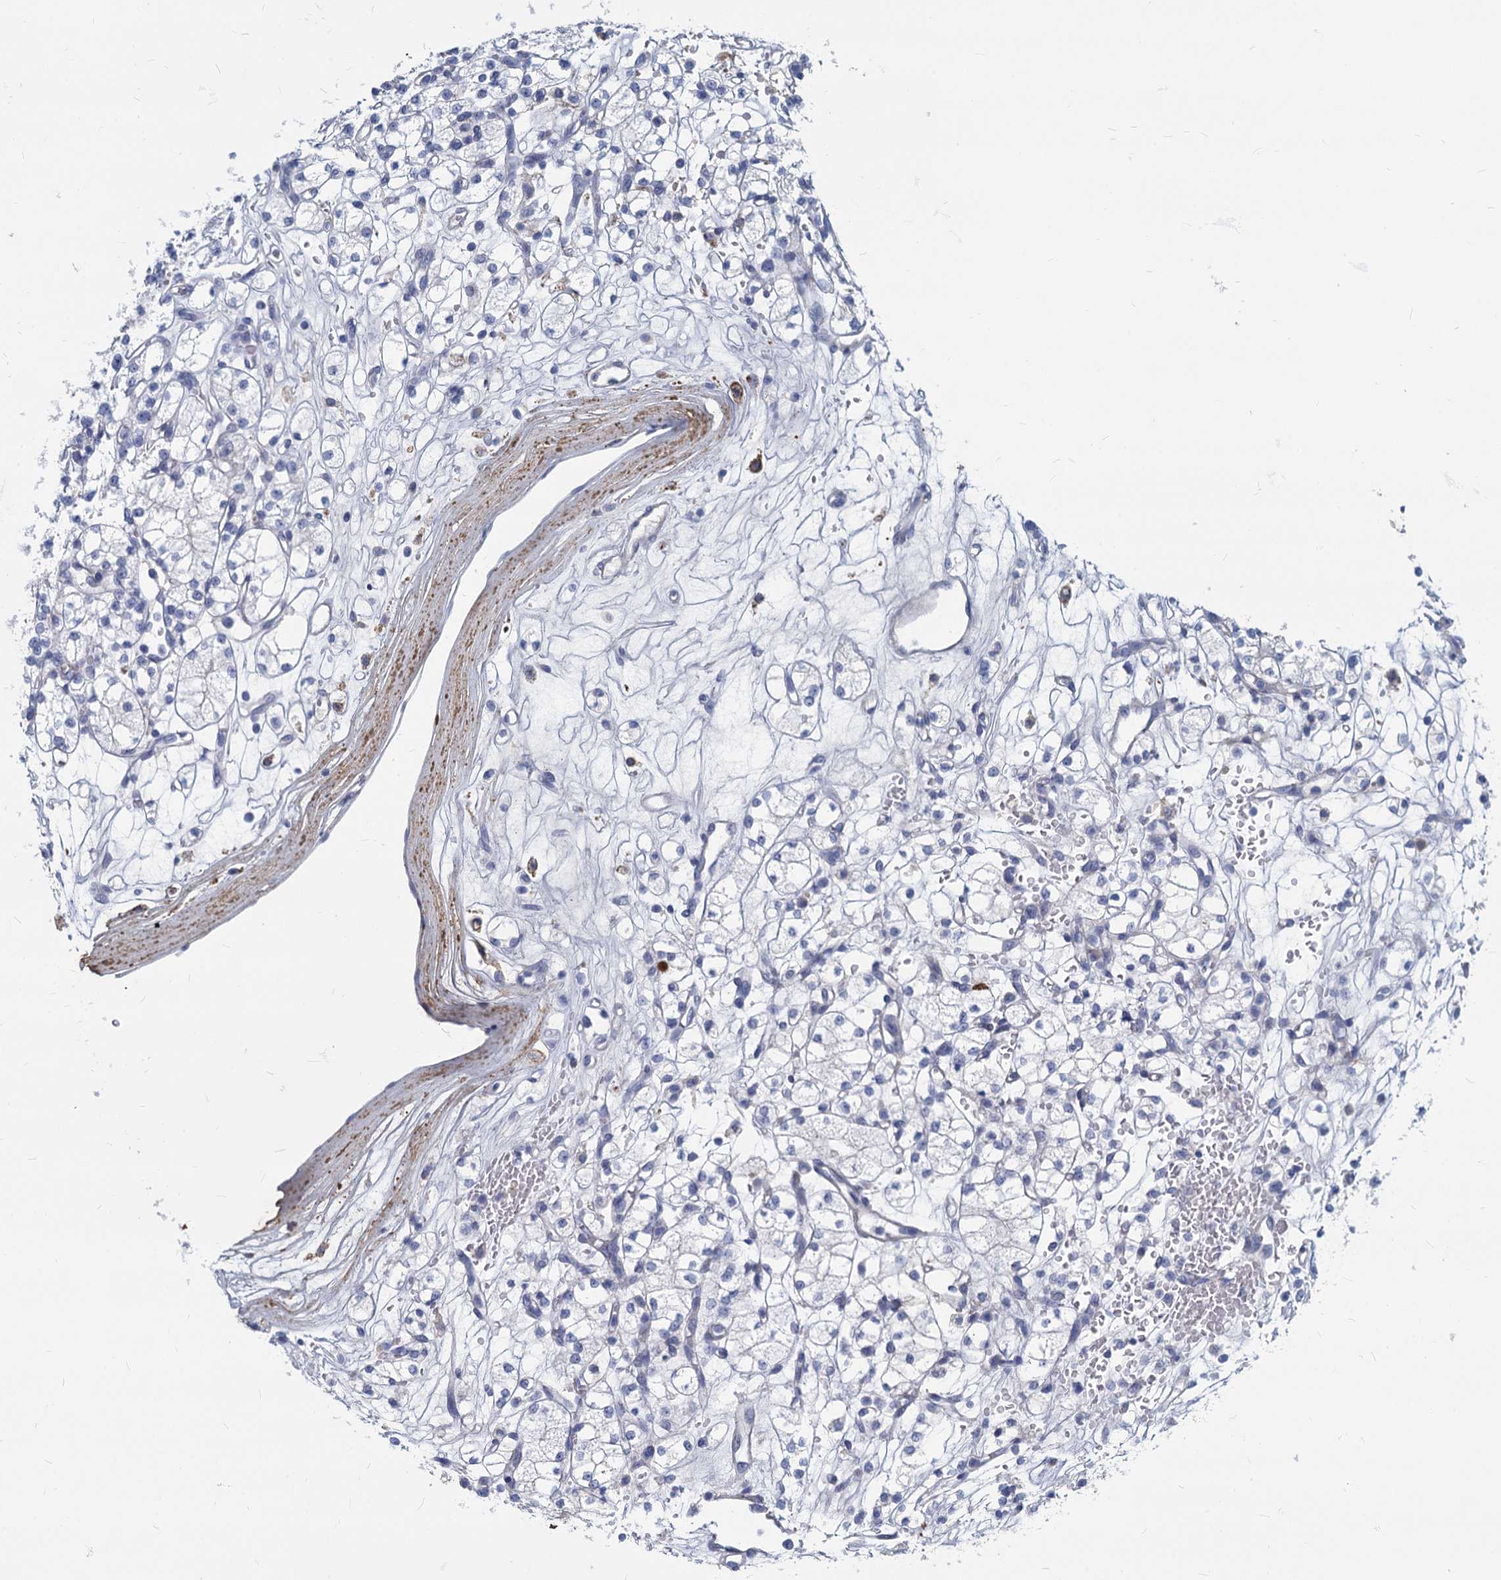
{"staining": {"intensity": "negative", "quantity": "none", "location": "none"}, "tissue": "renal cancer", "cell_type": "Tumor cells", "image_type": "cancer", "snomed": [{"axis": "morphology", "description": "Adenocarcinoma, NOS"}, {"axis": "topography", "description": "Kidney"}], "caption": "This is a micrograph of immunohistochemistry staining of renal cancer, which shows no positivity in tumor cells.", "gene": "GSTM3", "patient": {"sex": "male", "age": 77}}